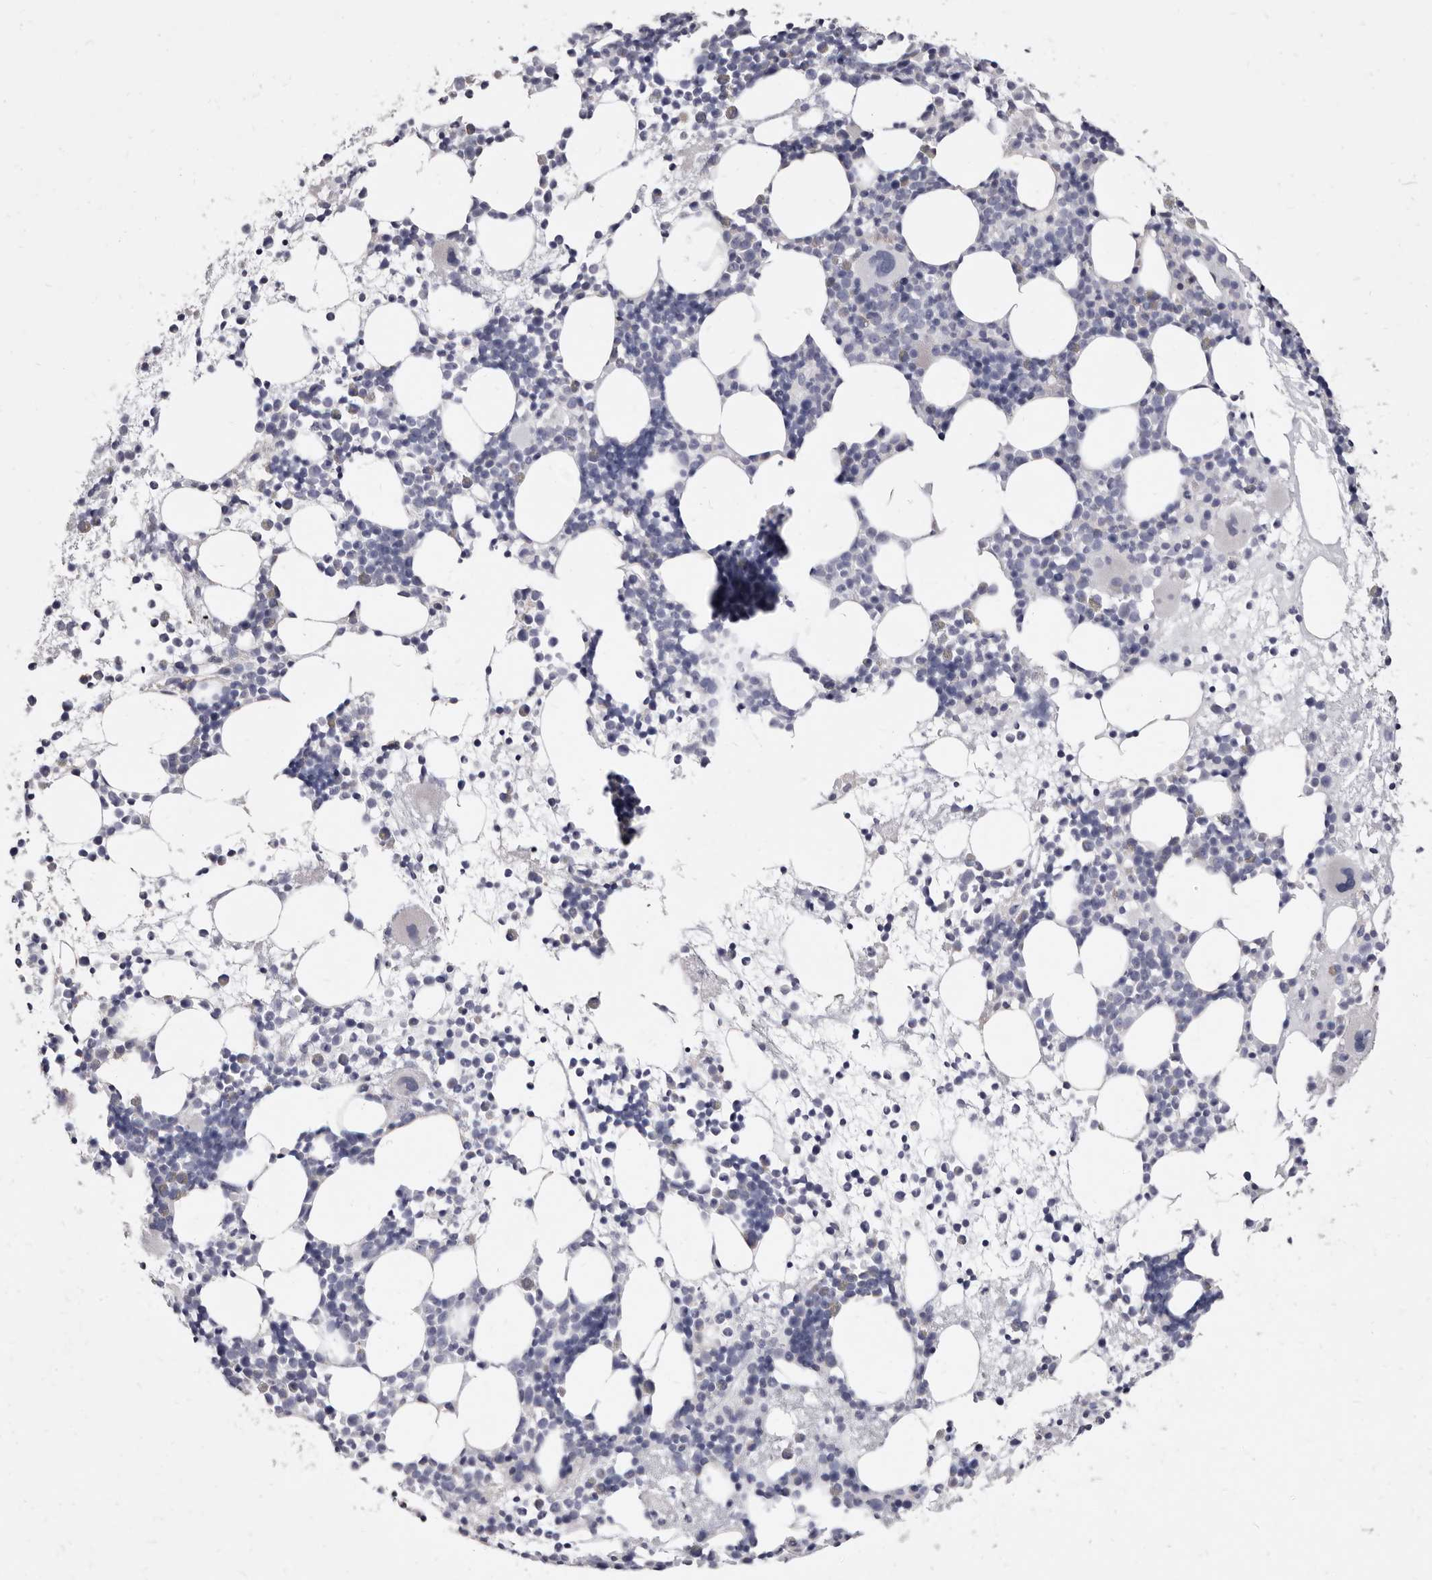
{"staining": {"intensity": "negative", "quantity": "none", "location": "none"}, "tissue": "bone marrow", "cell_type": "Hematopoietic cells", "image_type": "normal", "snomed": [{"axis": "morphology", "description": "Normal tissue, NOS"}, {"axis": "topography", "description": "Bone marrow"}], "caption": "An IHC image of normal bone marrow is shown. There is no staining in hematopoietic cells of bone marrow. (Stains: DAB IHC with hematoxylin counter stain, Microscopy: brightfield microscopy at high magnification).", "gene": "CYP2E1", "patient": {"sex": "female", "age": 57}}